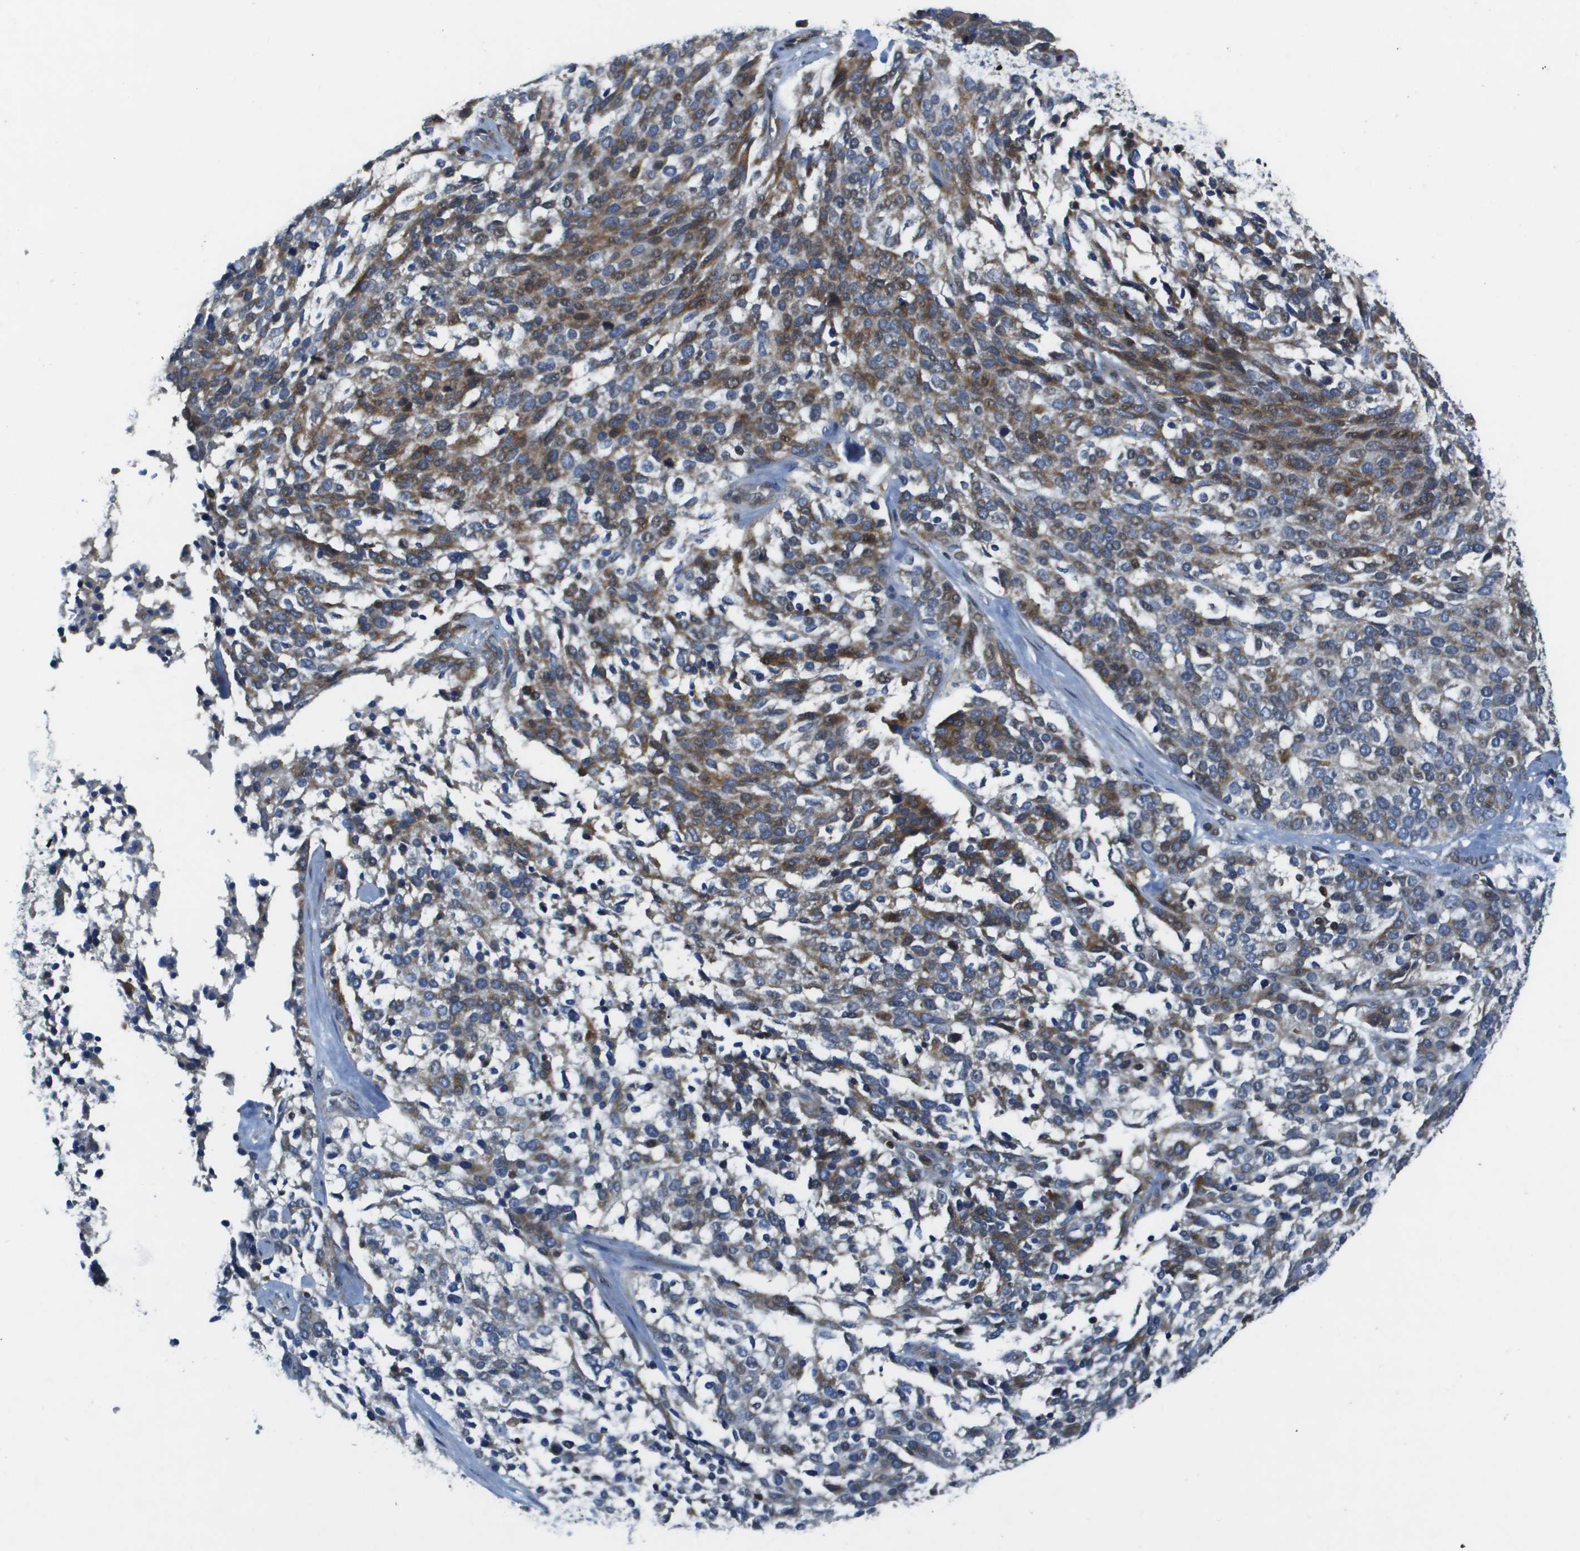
{"staining": {"intensity": "moderate", "quantity": "25%-75%", "location": "cytoplasmic/membranous"}, "tissue": "ovarian cancer", "cell_type": "Tumor cells", "image_type": "cancer", "snomed": [{"axis": "morphology", "description": "Cystadenocarcinoma, serous, NOS"}, {"axis": "topography", "description": "Ovary"}], "caption": "High-magnification brightfield microscopy of ovarian cancer (serous cystadenocarcinoma) stained with DAB (3,3'-diaminobenzidine) (brown) and counterstained with hematoxylin (blue). tumor cells exhibit moderate cytoplasmic/membranous positivity is appreciated in about25%-75% of cells.", "gene": "SCN4B", "patient": {"sex": "female", "age": 44}}